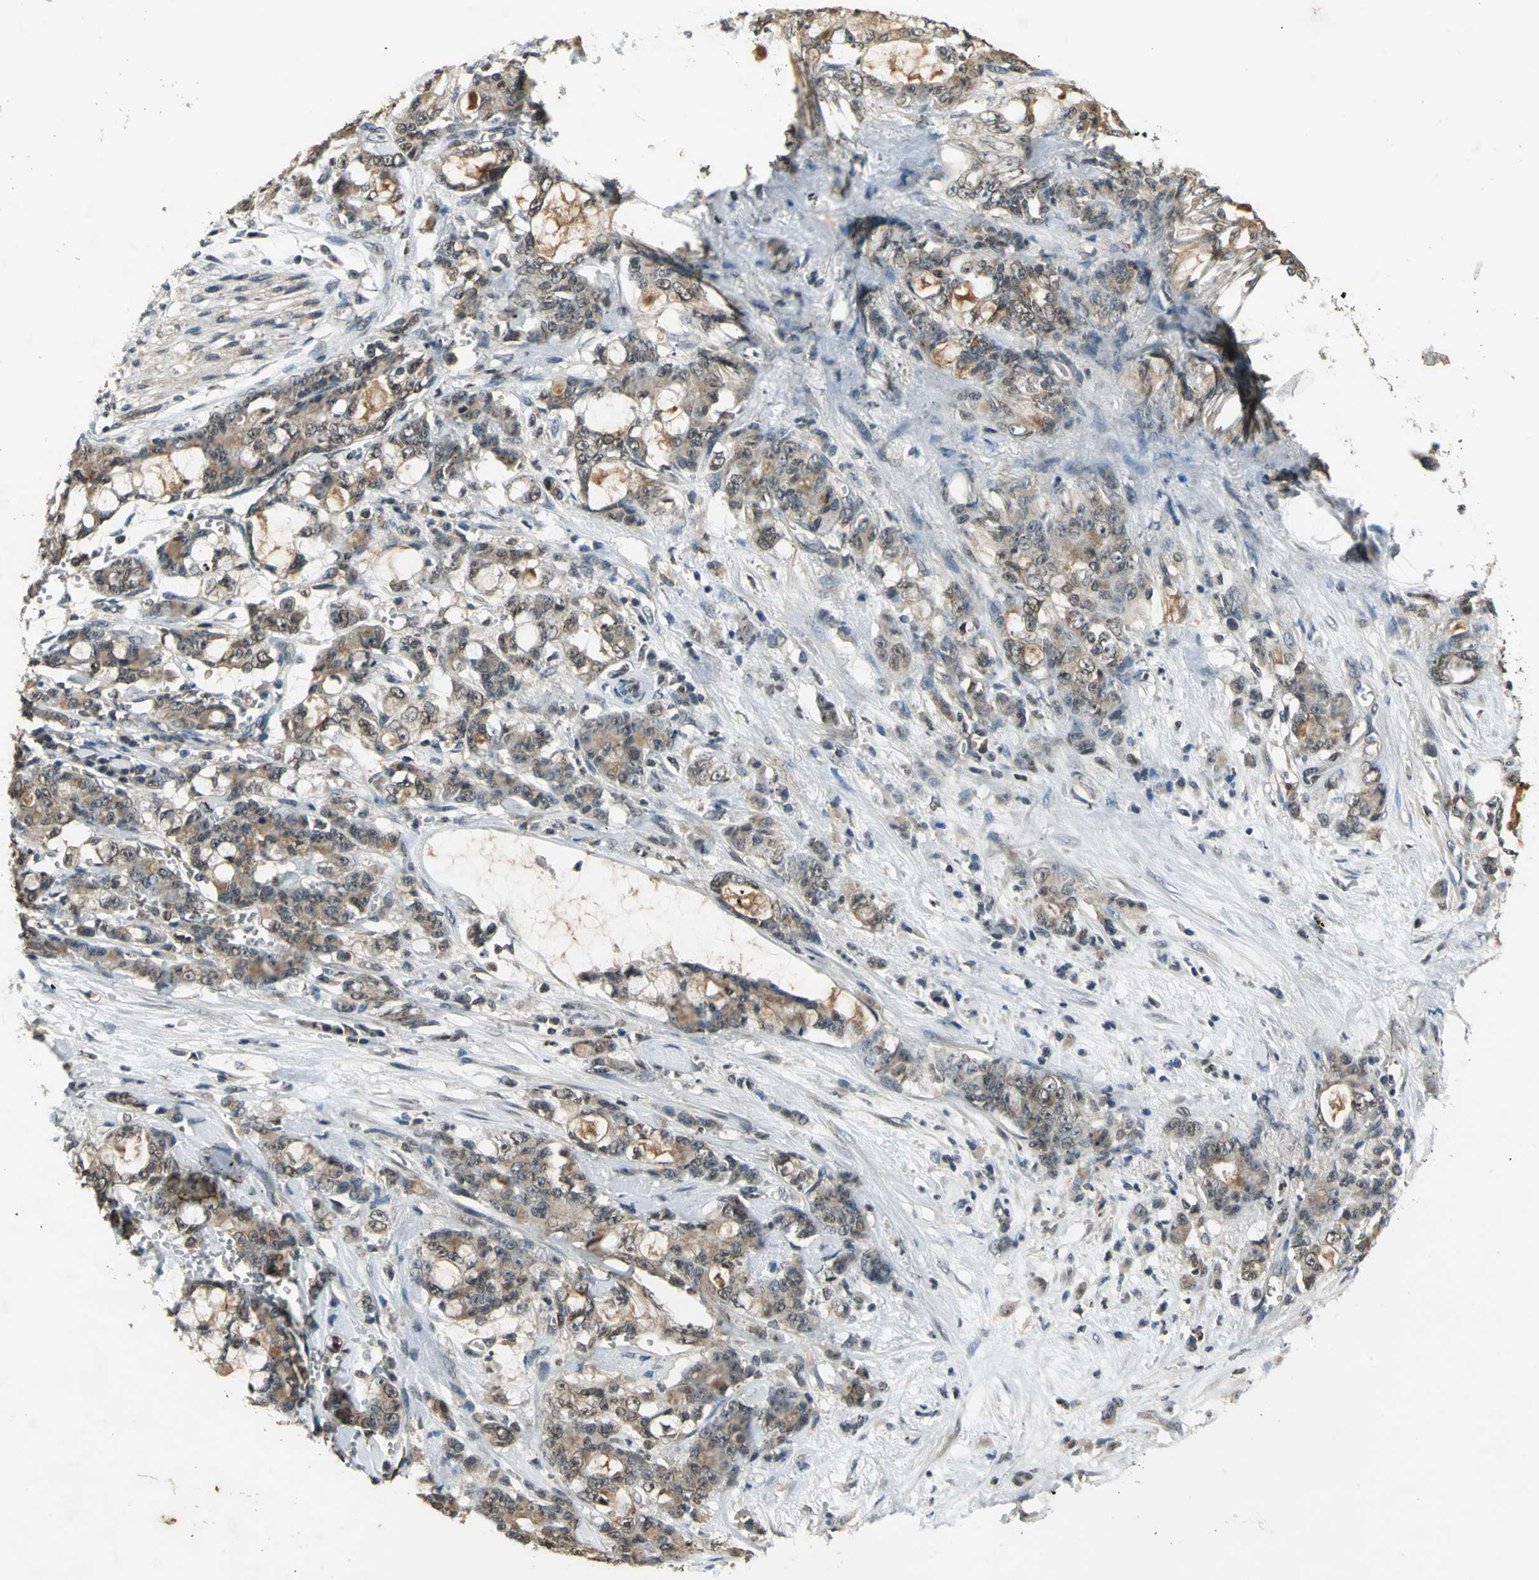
{"staining": {"intensity": "moderate", "quantity": ">75%", "location": "cytoplasmic/membranous,nuclear"}, "tissue": "pancreatic cancer", "cell_type": "Tumor cells", "image_type": "cancer", "snomed": [{"axis": "morphology", "description": "Adenocarcinoma, NOS"}, {"axis": "topography", "description": "Pancreas"}], "caption": "This photomicrograph demonstrates pancreatic adenocarcinoma stained with IHC to label a protein in brown. The cytoplasmic/membranous and nuclear of tumor cells show moderate positivity for the protein. Nuclei are counter-stained blue.", "gene": "AHR", "patient": {"sex": "female", "age": 73}}